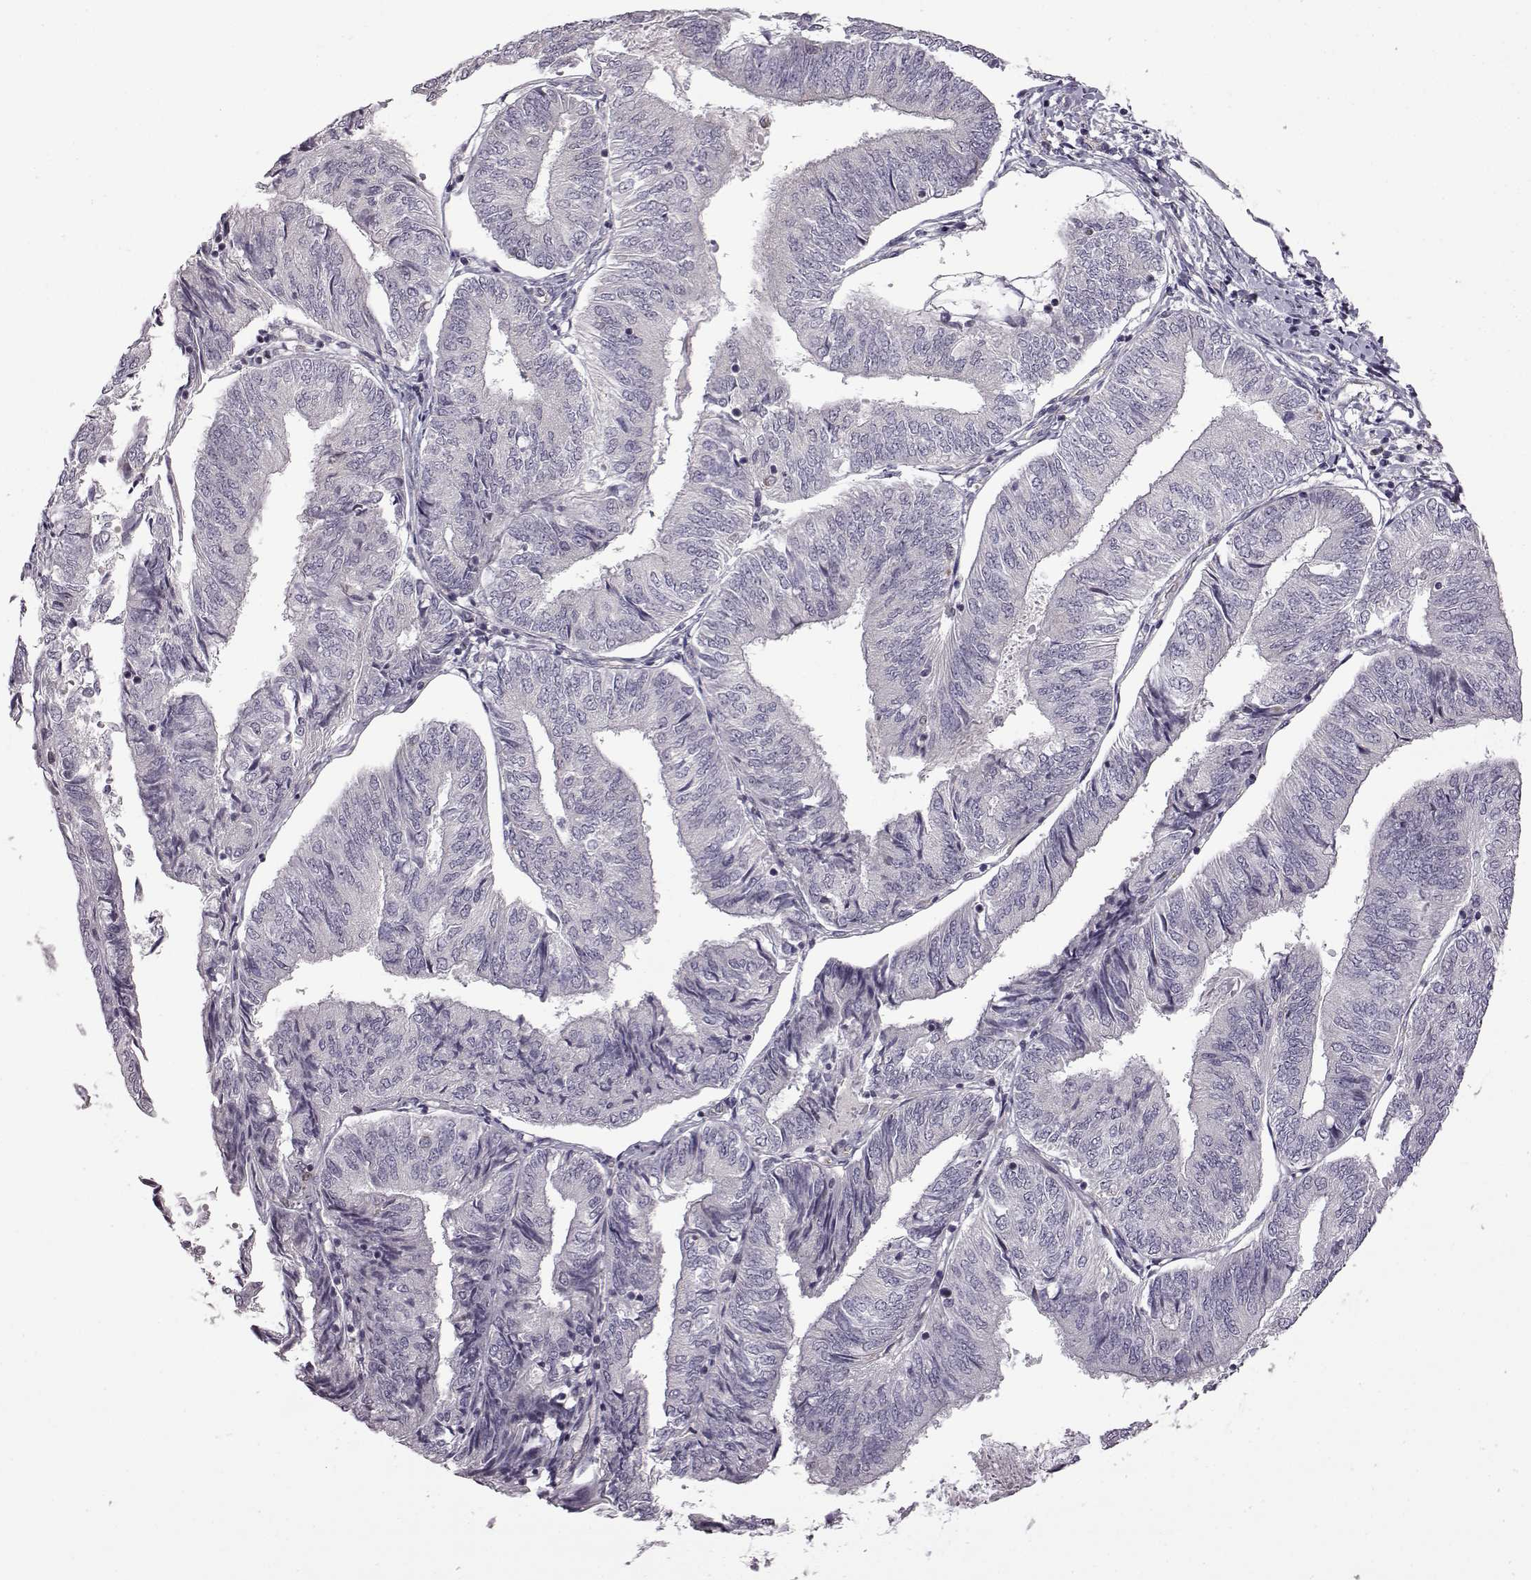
{"staining": {"intensity": "negative", "quantity": "none", "location": "none"}, "tissue": "endometrial cancer", "cell_type": "Tumor cells", "image_type": "cancer", "snomed": [{"axis": "morphology", "description": "Adenocarcinoma, NOS"}, {"axis": "topography", "description": "Endometrium"}], "caption": "The immunohistochemistry micrograph has no significant staining in tumor cells of endometrial adenocarcinoma tissue.", "gene": "B3GNT6", "patient": {"sex": "female", "age": 58}}